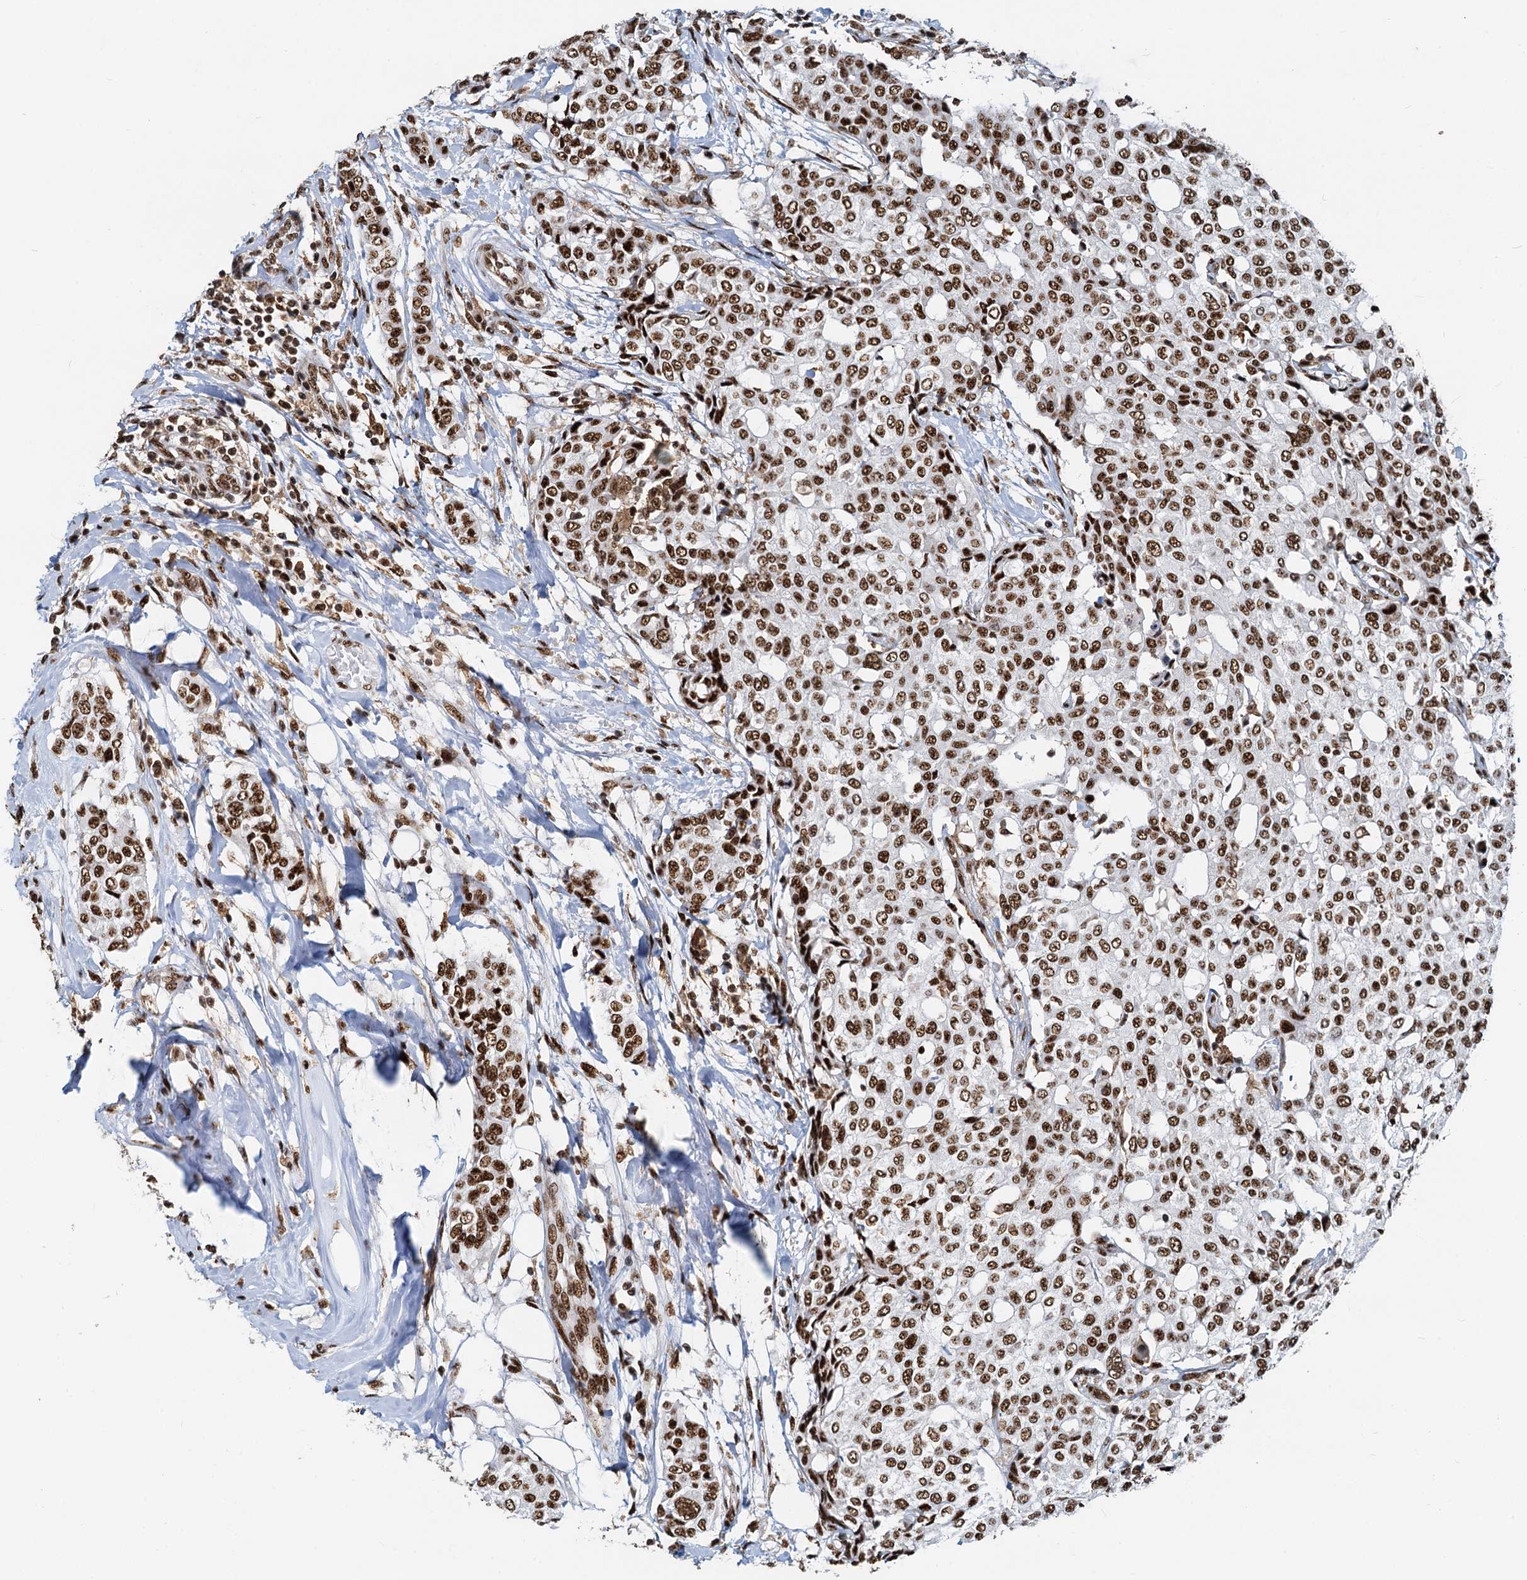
{"staining": {"intensity": "strong", "quantity": ">75%", "location": "nuclear"}, "tissue": "breast cancer", "cell_type": "Tumor cells", "image_type": "cancer", "snomed": [{"axis": "morphology", "description": "Lobular carcinoma"}, {"axis": "topography", "description": "Breast"}], "caption": "Immunohistochemical staining of human breast cancer (lobular carcinoma) demonstrates strong nuclear protein expression in about >75% of tumor cells.", "gene": "RBM26", "patient": {"sex": "female", "age": 51}}